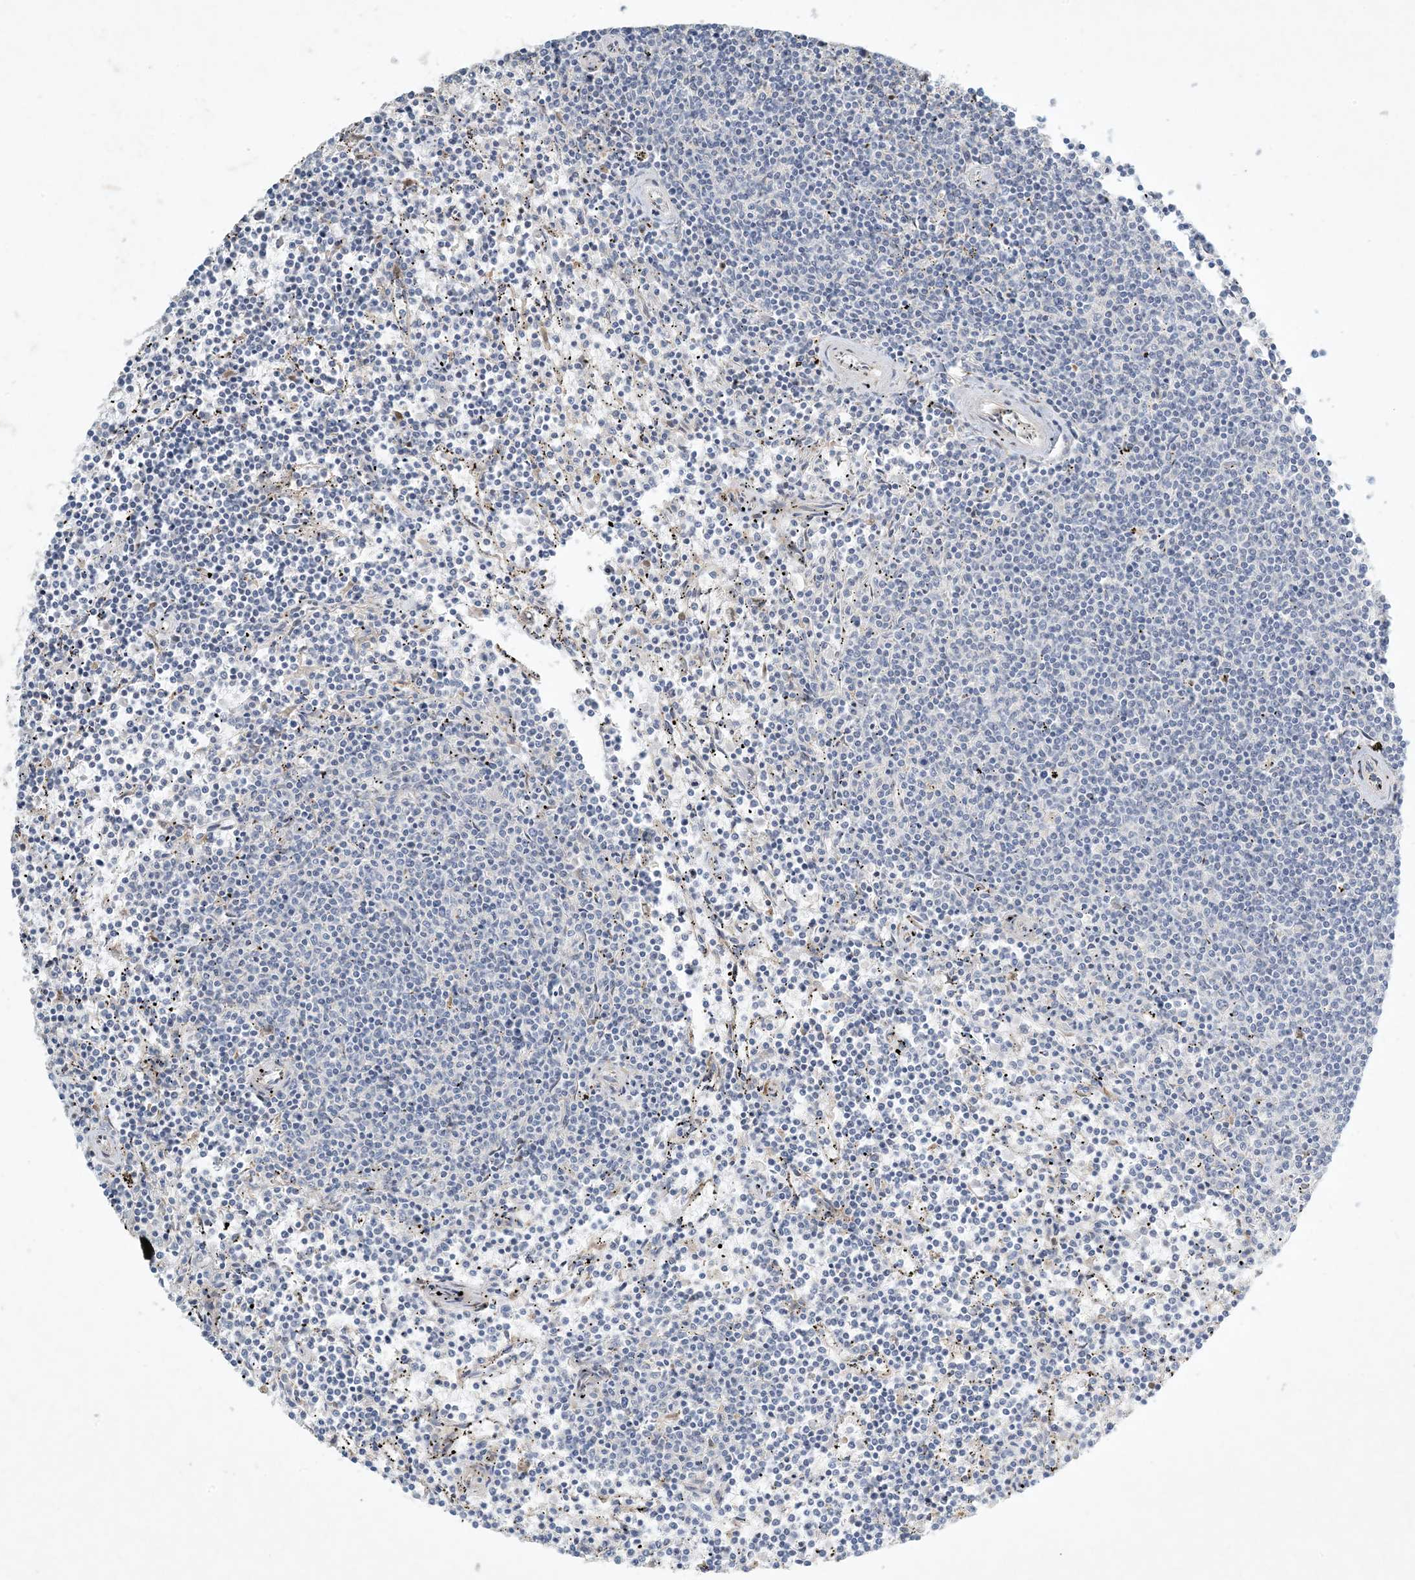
{"staining": {"intensity": "negative", "quantity": "none", "location": "none"}, "tissue": "lymphoma", "cell_type": "Tumor cells", "image_type": "cancer", "snomed": [{"axis": "morphology", "description": "Malignant lymphoma, non-Hodgkin's type, Low grade"}, {"axis": "topography", "description": "Spleen"}], "caption": "High power microscopy histopathology image of an immunohistochemistry (IHC) photomicrograph of malignant lymphoma, non-Hodgkin's type (low-grade), revealing no significant positivity in tumor cells.", "gene": "ZNF385D", "patient": {"sex": "female", "age": 50}}